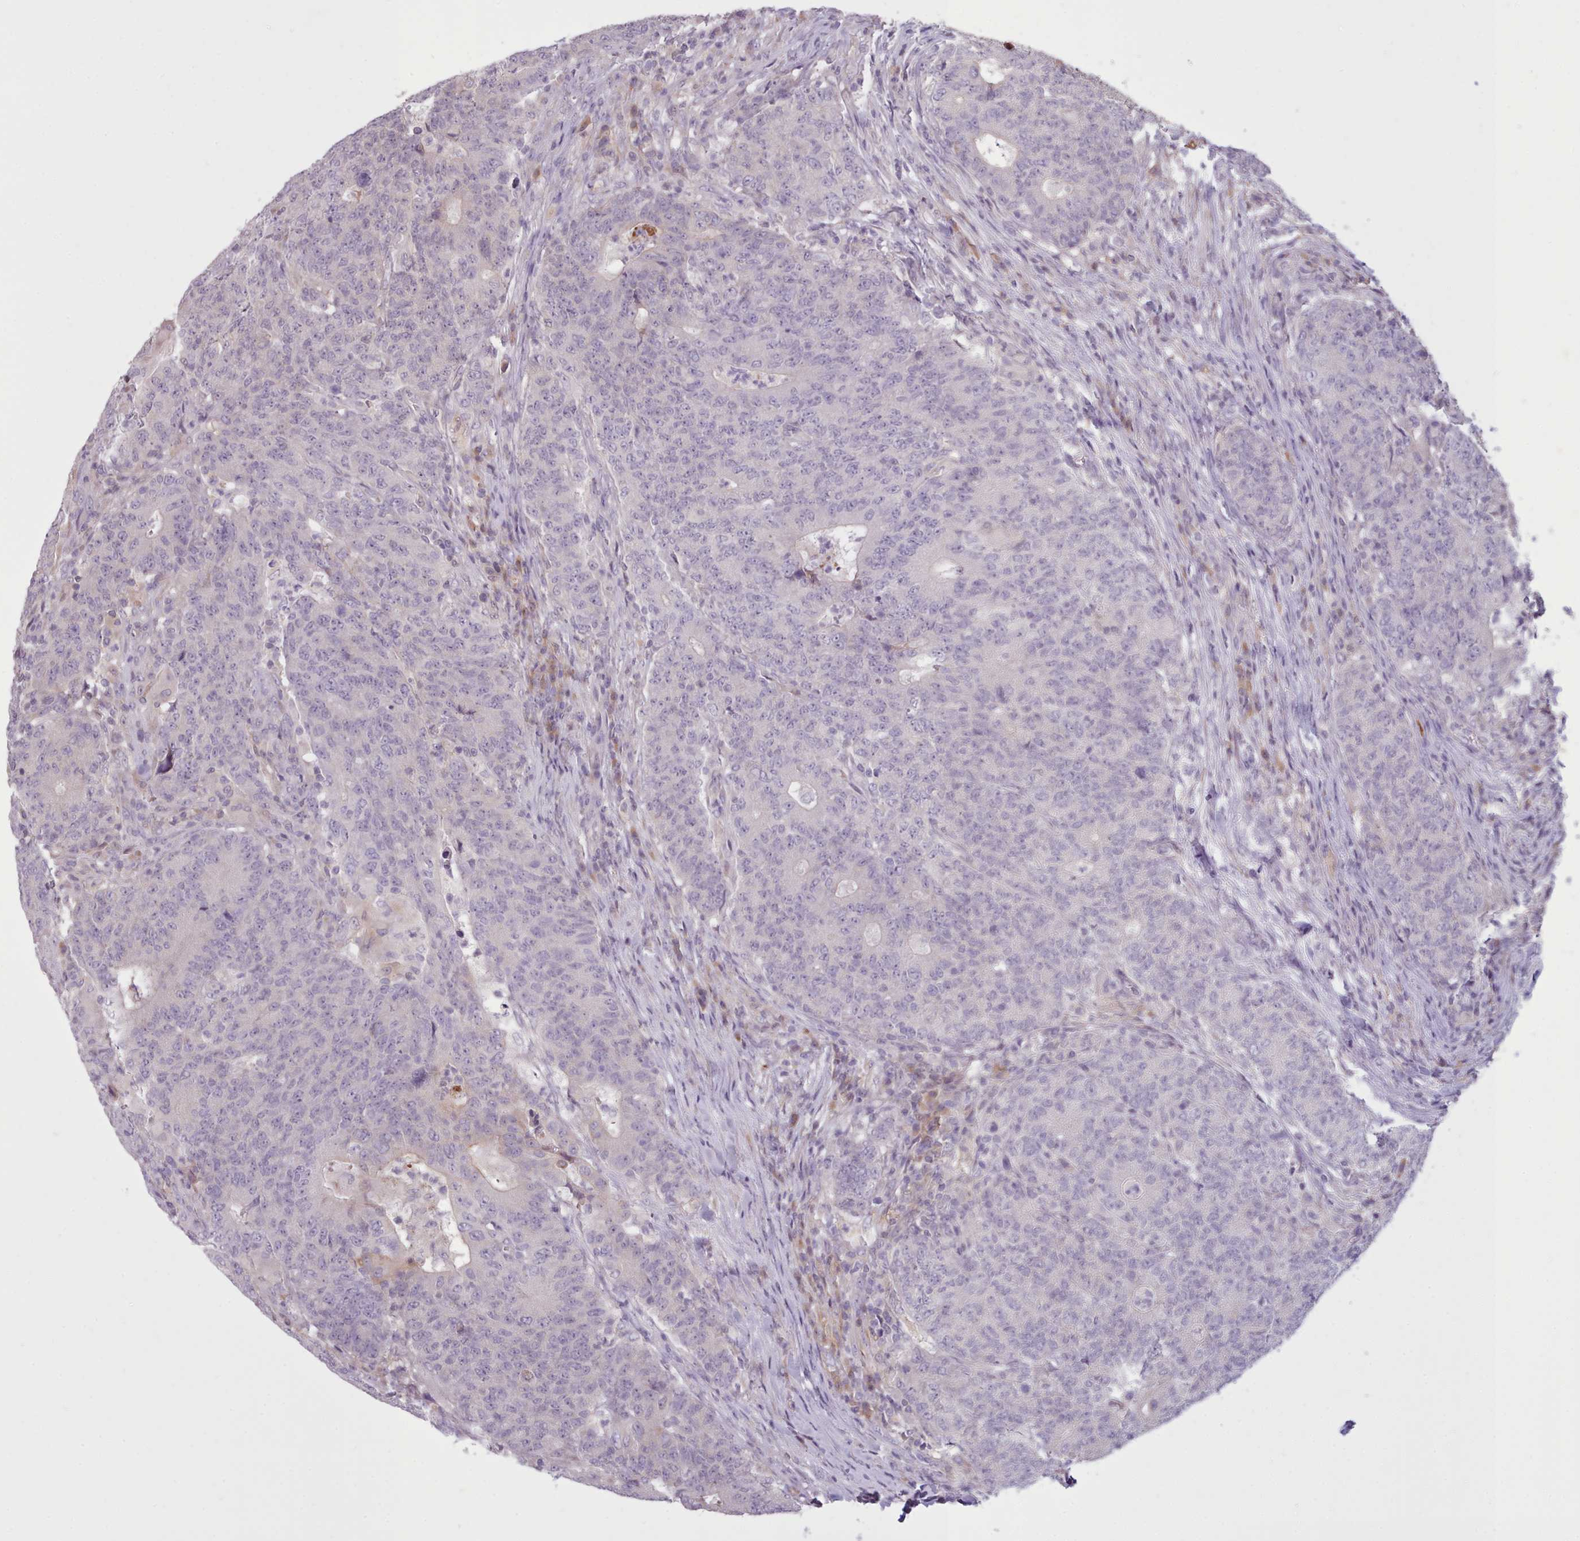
{"staining": {"intensity": "negative", "quantity": "none", "location": "none"}, "tissue": "colorectal cancer", "cell_type": "Tumor cells", "image_type": "cancer", "snomed": [{"axis": "morphology", "description": "Adenocarcinoma, NOS"}, {"axis": "topography", "description": "Colon"}], "caption": "This is an immunohistochemistry (IHC) image of human colorectal cancer. There is no expression in tumor cells.", "gene": "NMRK1", "patient": {"sex": "female", "age": 75}}